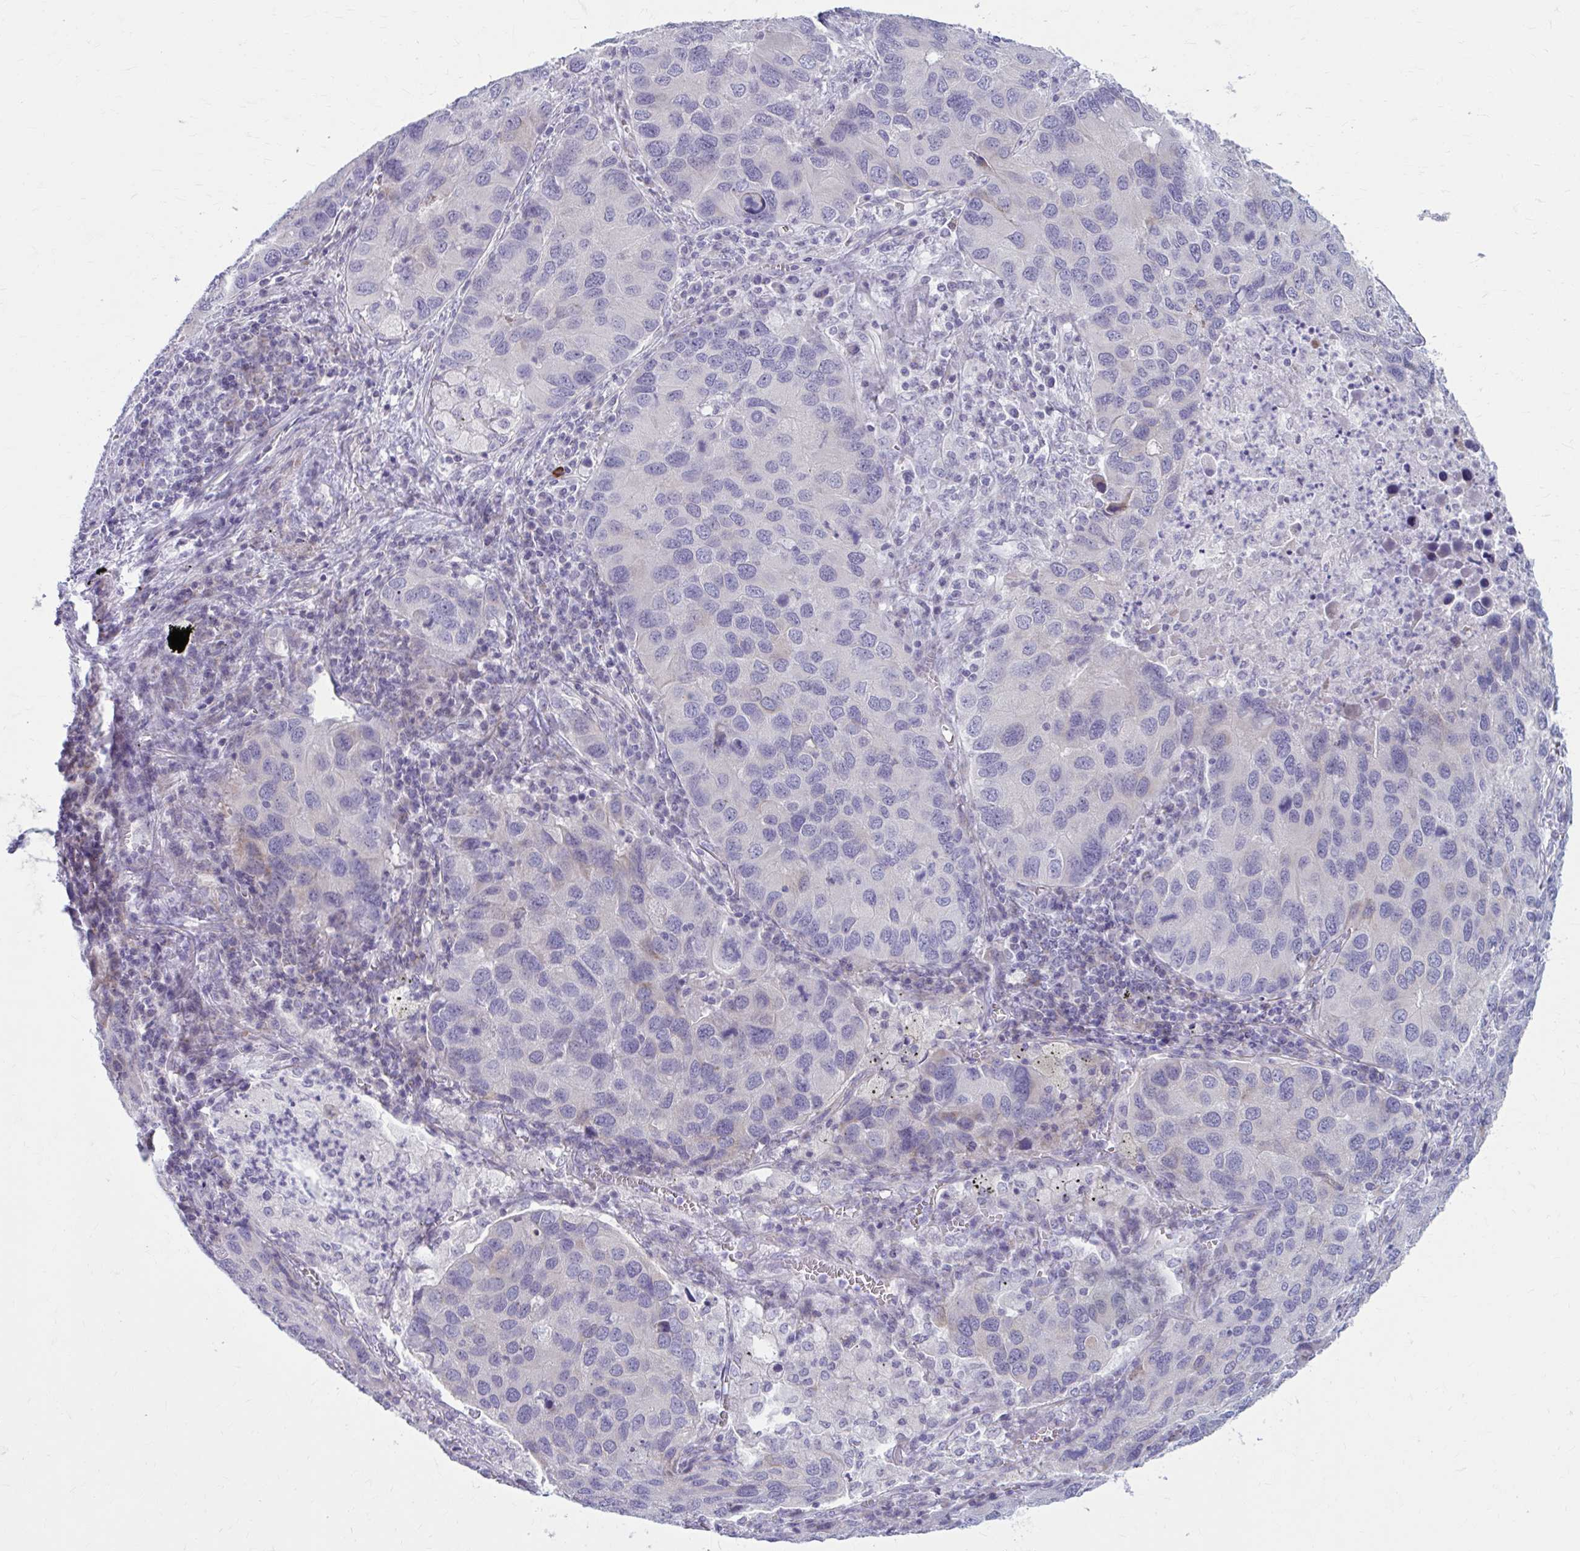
{"staining": {"intensity": "moderate", "quantity": "<25%", "location": "cytoplasmic/membranous"}, "tissue": "lung cancer", "cell_type": "Tumor cells", "image_type": "cancer", "snomed": [{"axis": "morphology", "description": "Aneuploidy"}, {"axis": "morphology", "description": "Adenocarcinoma, NOS"}, {"axis": "topography", "description": "Lymph node"}, {"axis": "topography", "description": "Lung"}], "caption": "An IHC photomicrograph of tumor tissue is shown. Protein staining in brown highlights moderate cytoplasmic/membranous positivity in lung adenocarcinoma within tumor cells.", "gene": "MSMO1", "patient": {"sex": "female", "age": 74}}